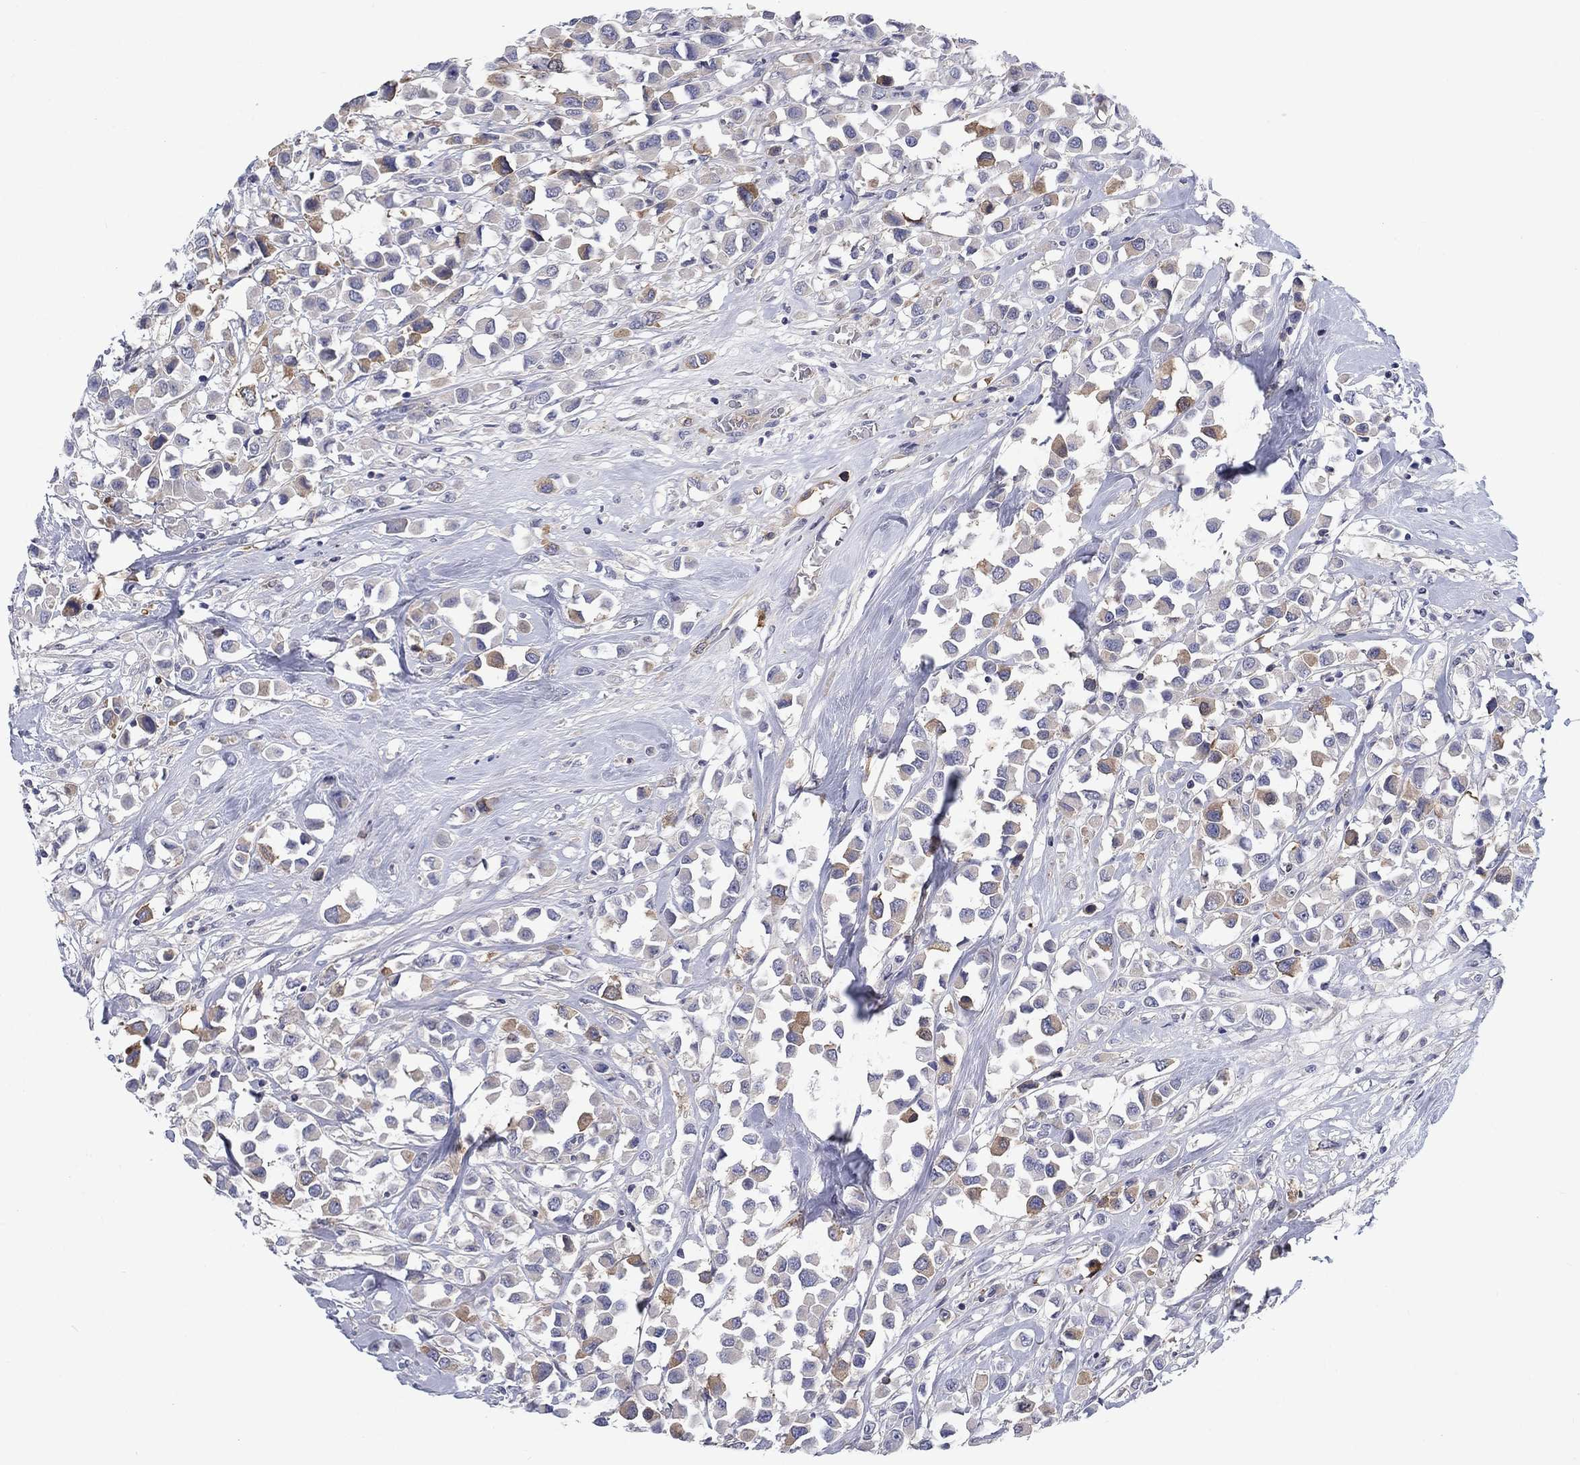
{"staining": {"intensity": "weak", "quantity": "25%-75%", "location": "cytoplasmic/membranous"}, "tissue": "breast cancer", "cell_type": "Tumor cells", "image_type": "cancer", "snomed": [{"axis": "morphology", "description": "Duct carcinoma"}, {"axis": "topography", "description": "Breast"}], "caption": "There is low levels of weak cytoplasmic/membranous positivity in tumor cells of breast infiltrating ductal carcinoma, as demonstrated by immunohistochemical staining (brown color).", "gene": "KIF15", "patient": {"sex": "female", "age": 61}}